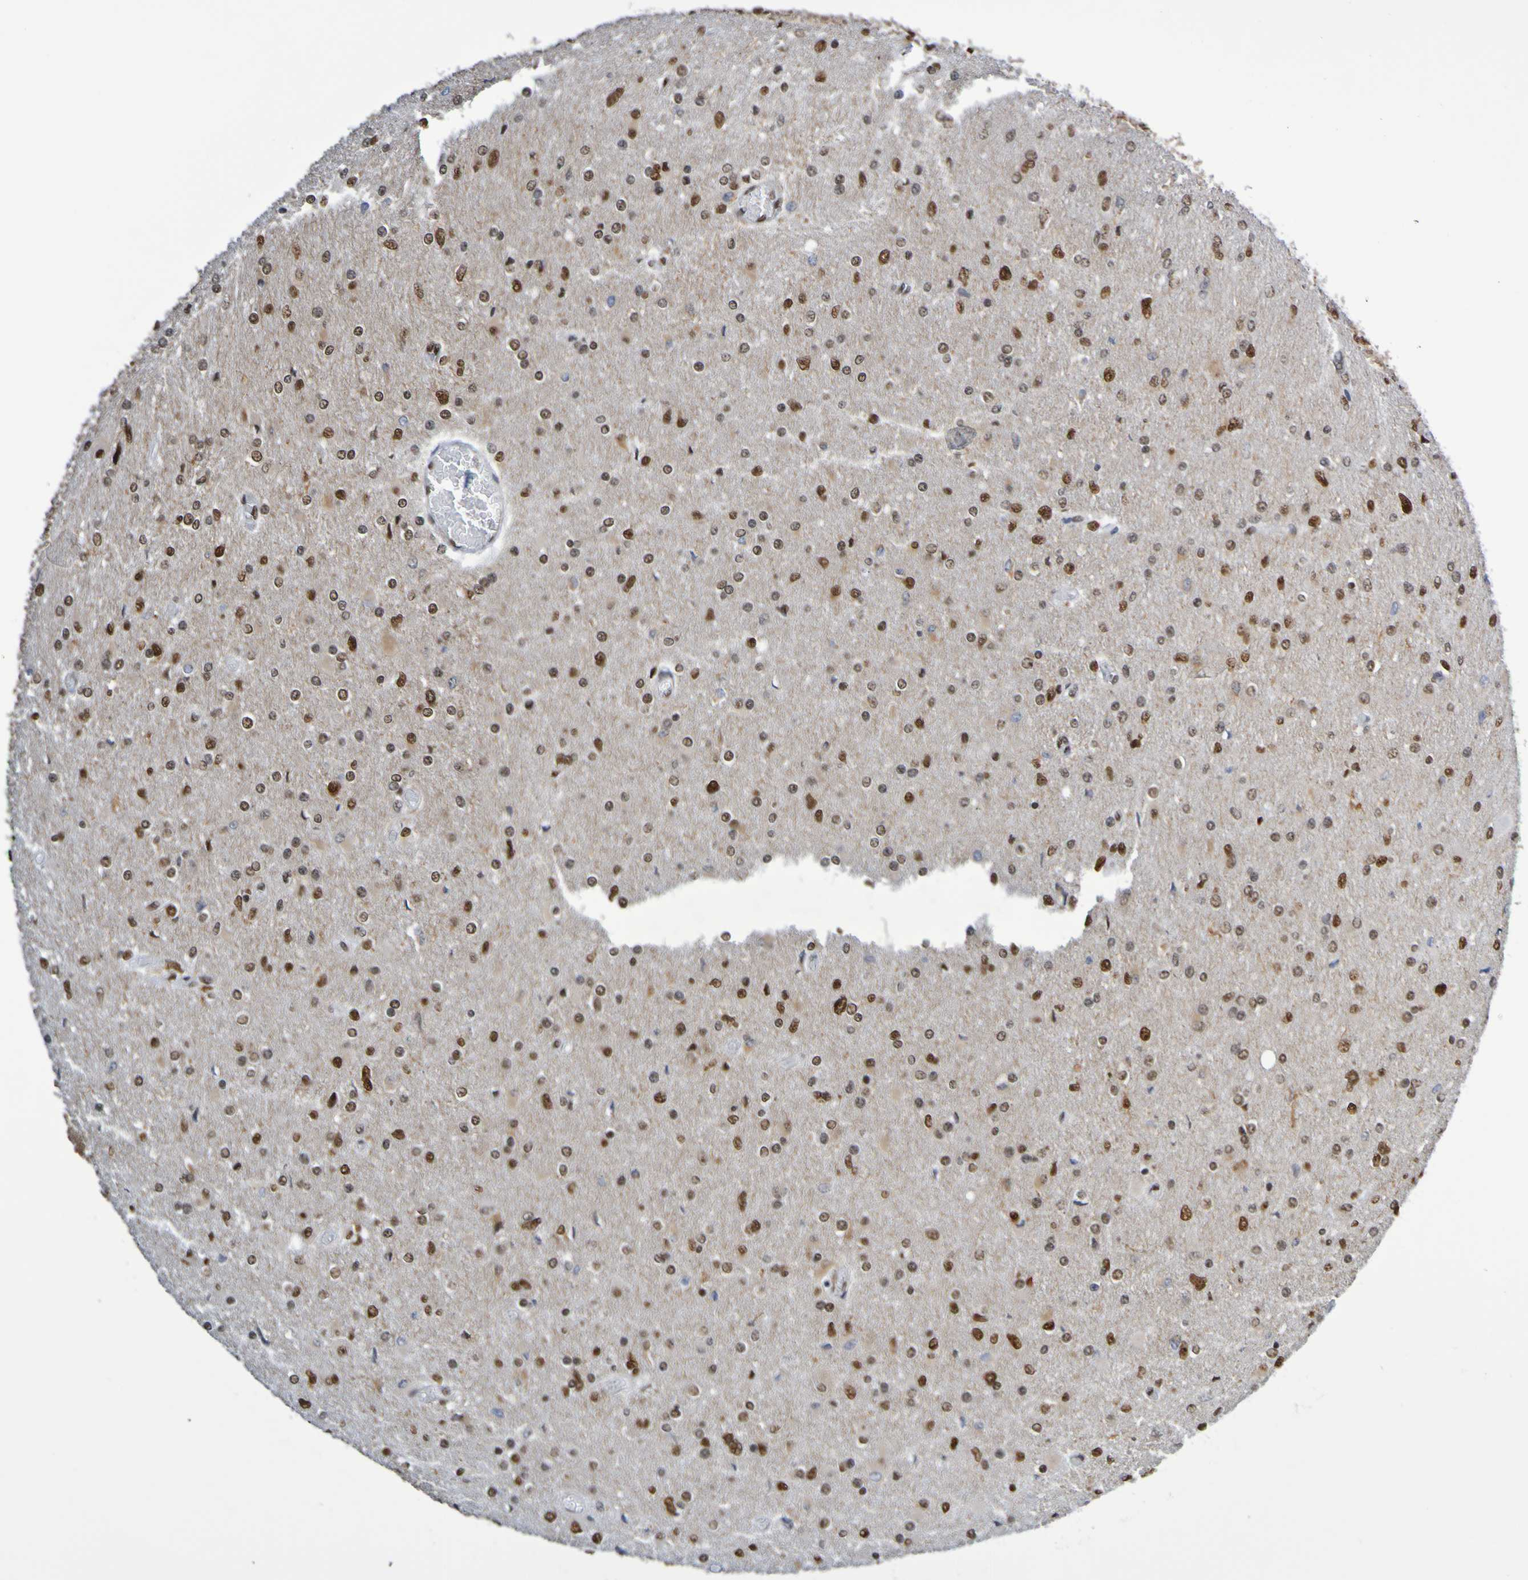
{"staining": {"intensity": "strong", "quantity": ">75%", "location": "nuclear"}, "tissue": "glioma", "cell_type": "Tumor cells", "image_type": "cancer", "snomed": [{"axis": "morphology", "description": "Glioma, malignant, High grade"}, {"axis": "topography", "description": "Cerebral cortex"}], "caption": "This is an image of IHC staining of glioma, which shows strong expression in the nuclear of tumor cells.", "gene": "HDAC2", "patient": {"sex": "female", "age": 36}}